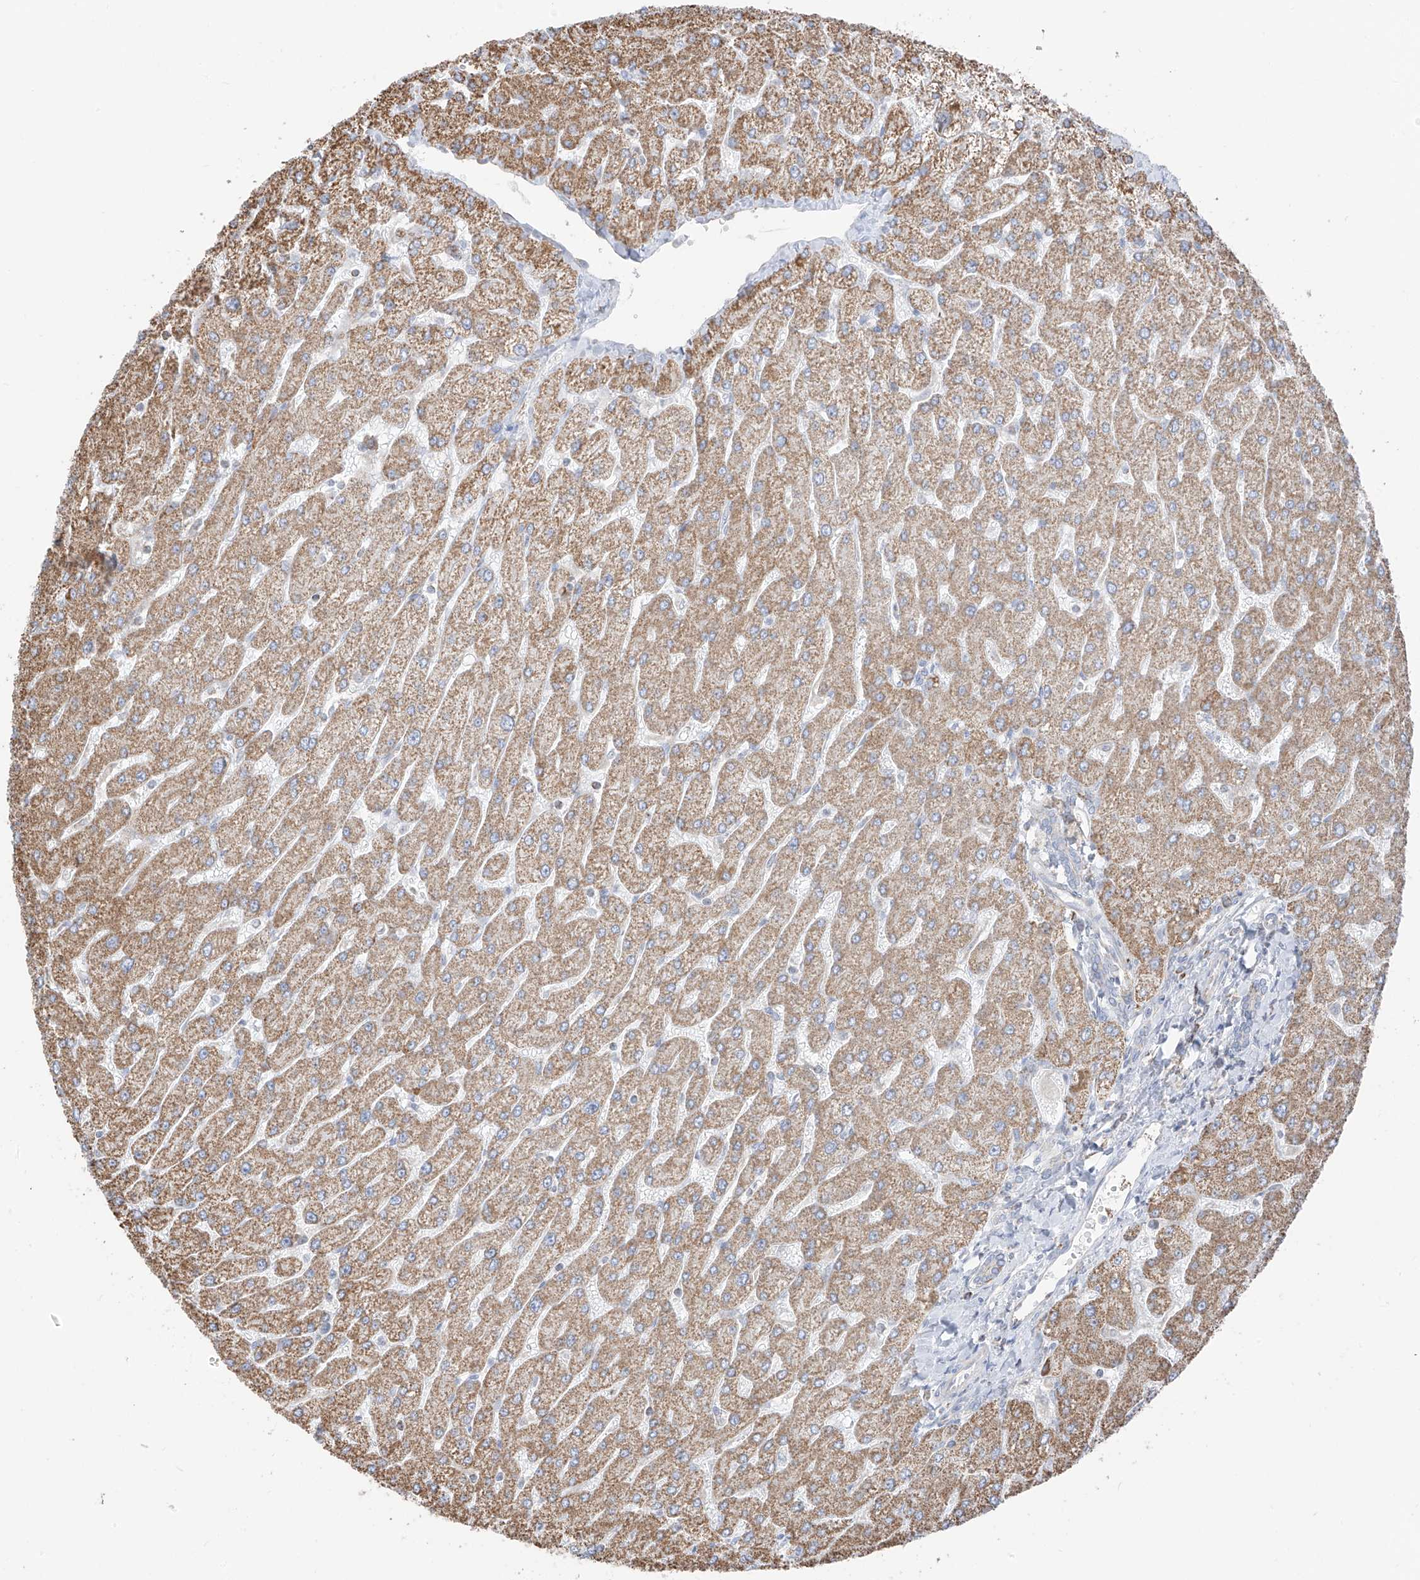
{"staining": {"intensity": "negative", "quantity": "none", "location": "none"}, "tissue": "liver", "cell_type": "Cholangiocytes", "image_type": "normal", "snomed": [{"axis": "morphology", "description": "Normal tissue, NOS"}, {"axis": "topography", "description": "Liver"}], "caption": "This image is of benign liver stained with immunohistochemistry to label a protein in brown with the nuclei are counter-stained blue. There is no expression in cholangiocytes. (Brightfield microscopy of DAB (3,3'-diaminobenzidine) IHC at high magnification).", "gene": "ETHE1", "patient": {"sex": "male", "age": 55}}